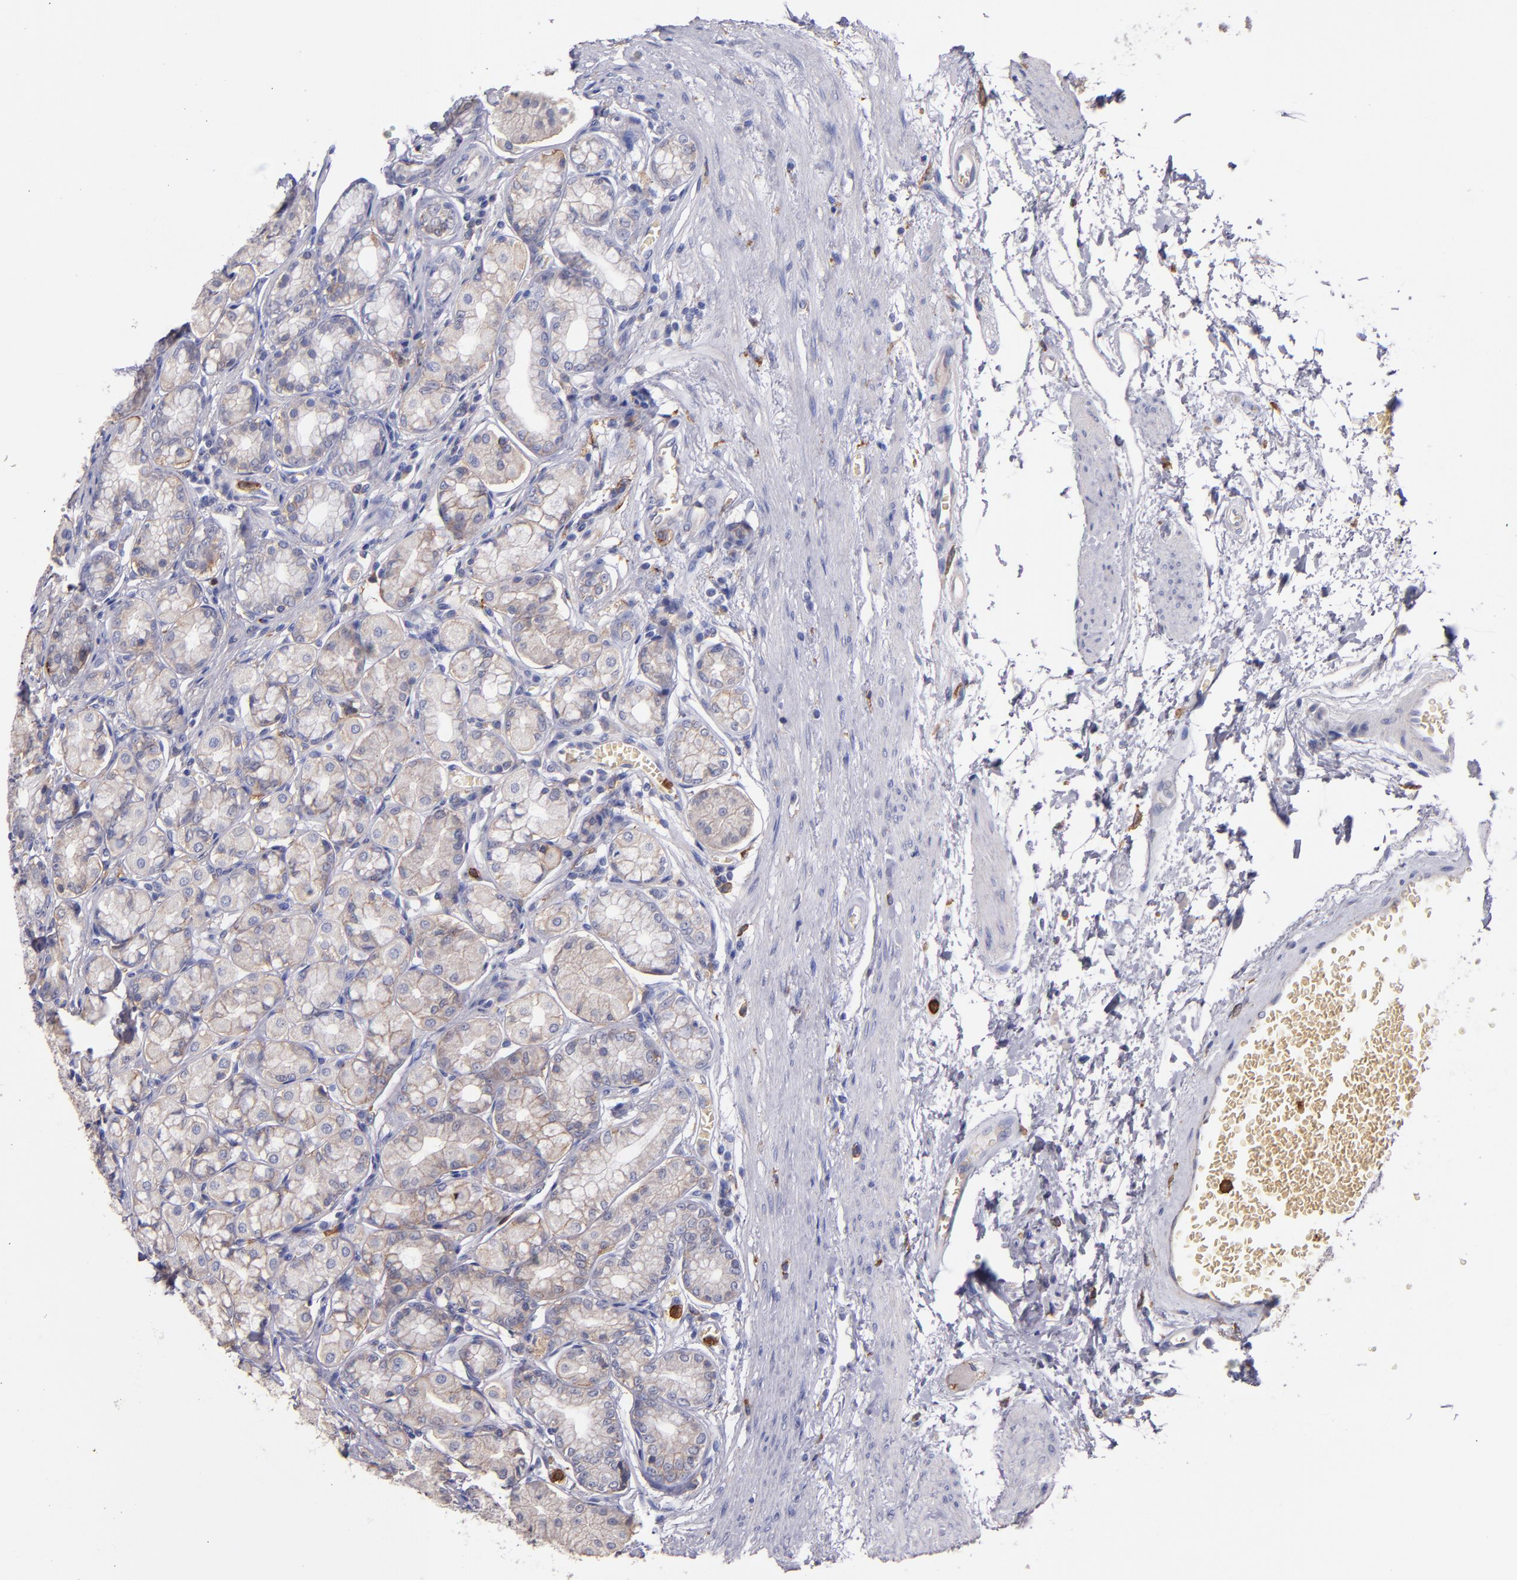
{"staining": {"intensity": "moderate", "quantity": ">75%", "location": "cytoplasmic/membranous"}, "tissue": "stomach", "cell_type": "Glandular cells", "image_type": "normal", "snomed": [{"axis": "morphology", "description": "Normal tissue, NOS"}, {"axis": "topography", "description": "Stomach"}, {"axis": "topography", "description": "Stomach, lower"}], "caption": "IHC of benign human stomach demonstrates medium levels of moderate cytoplasmic/membranous expression in approximately >75% of glandular cells.", "gene": "C5AR1", "patient": {"sex": "male", "age": 76}}